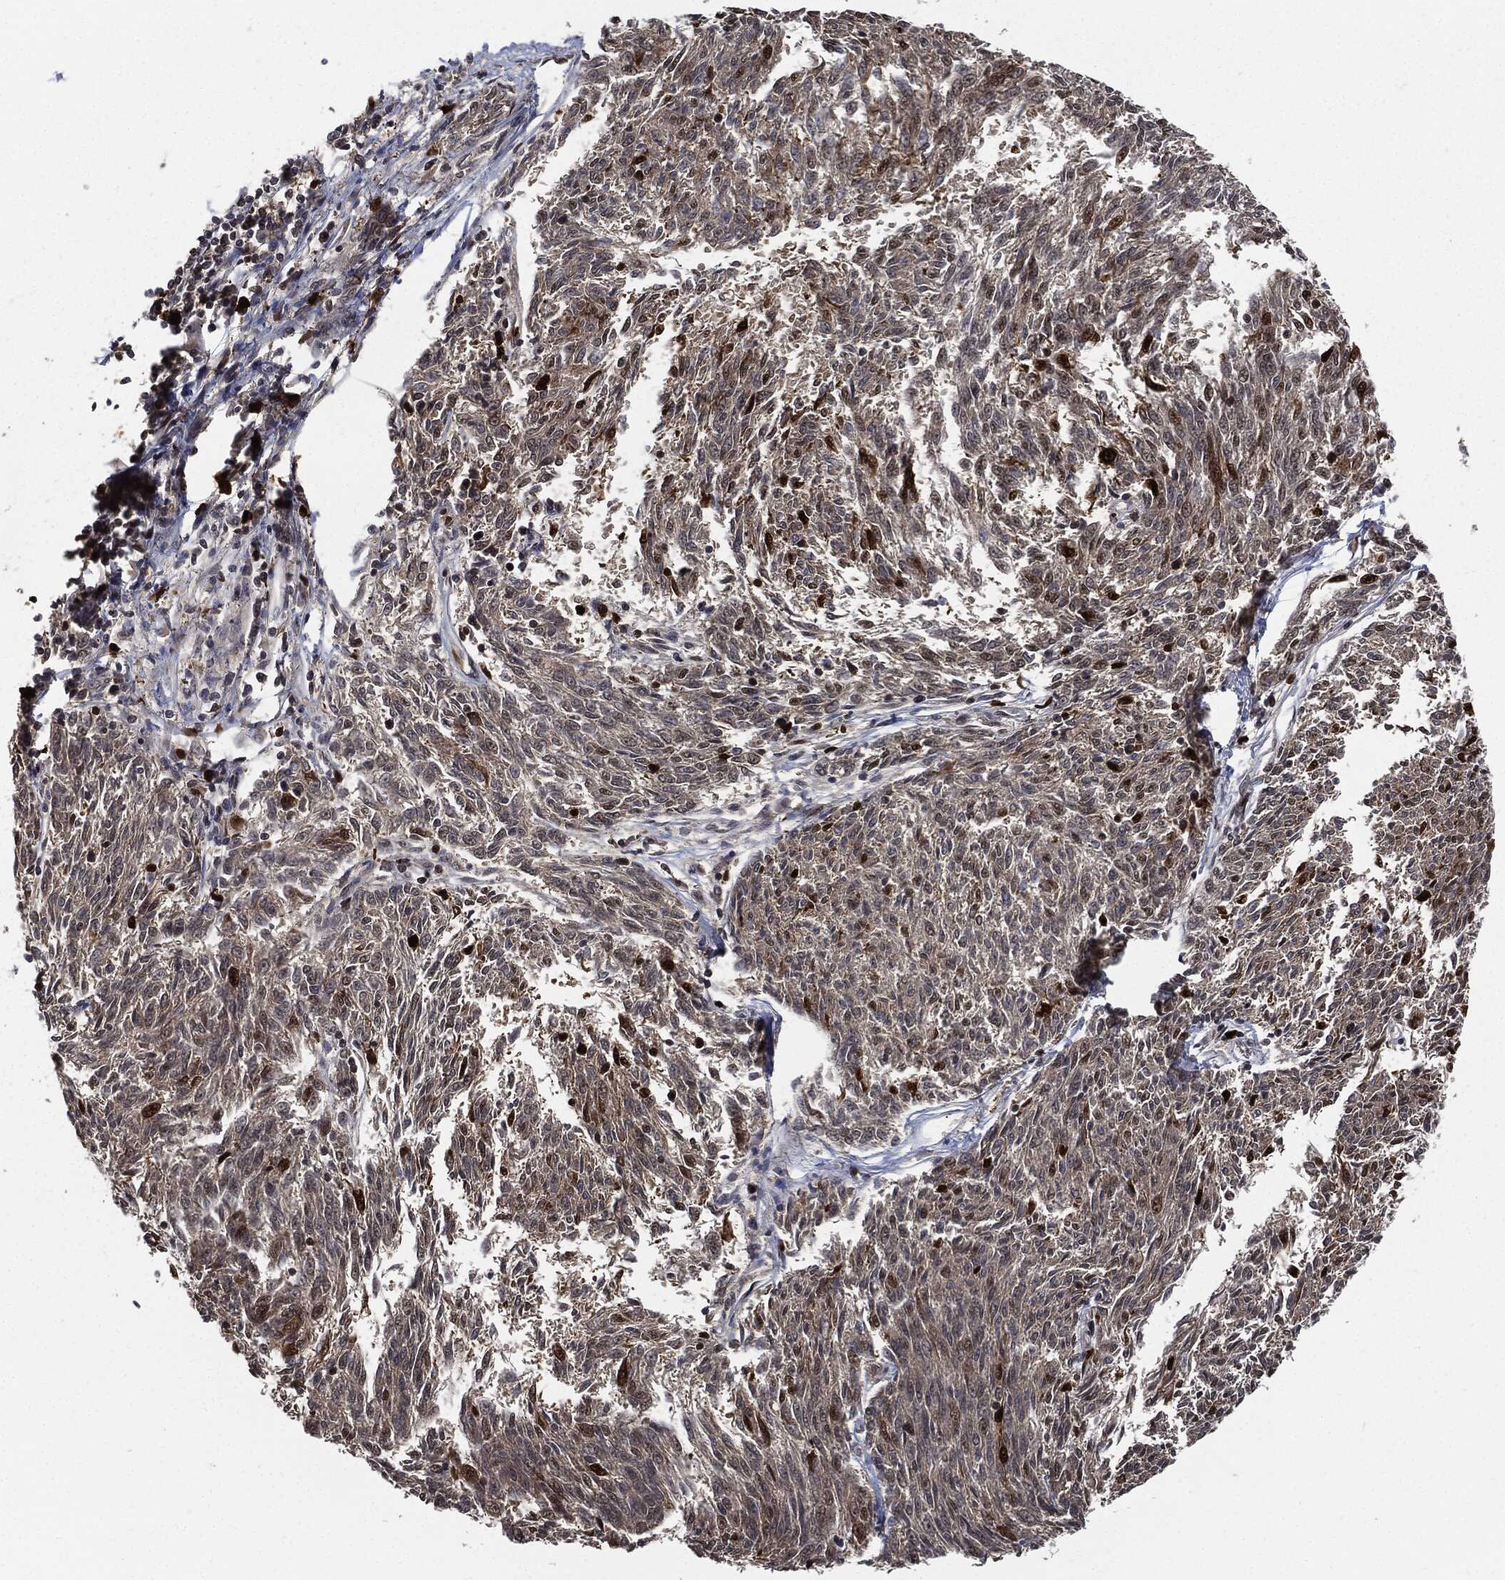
{"staining": {"intensity": "negative", "quantity": "none", "location": "none"}, "tissue": "melanoma", "cell_type": "Tumor cells", "image_type": "cancer", "snomed": [{"axis": "morphology", "description": "Malignant melanoma, NOS"}, {"axis": "topography", "description": "Skin"}], "caption": "Photomicrograph shows no significant protein staining in tumor cells of melanoma. Brightfield microscopy of immunohistochemistry stained with DAB (brown) and hematoxylin (blue), captured at high magnification.", "gene": "PCNA", "patient": {"sex": "female", "age": 72}}